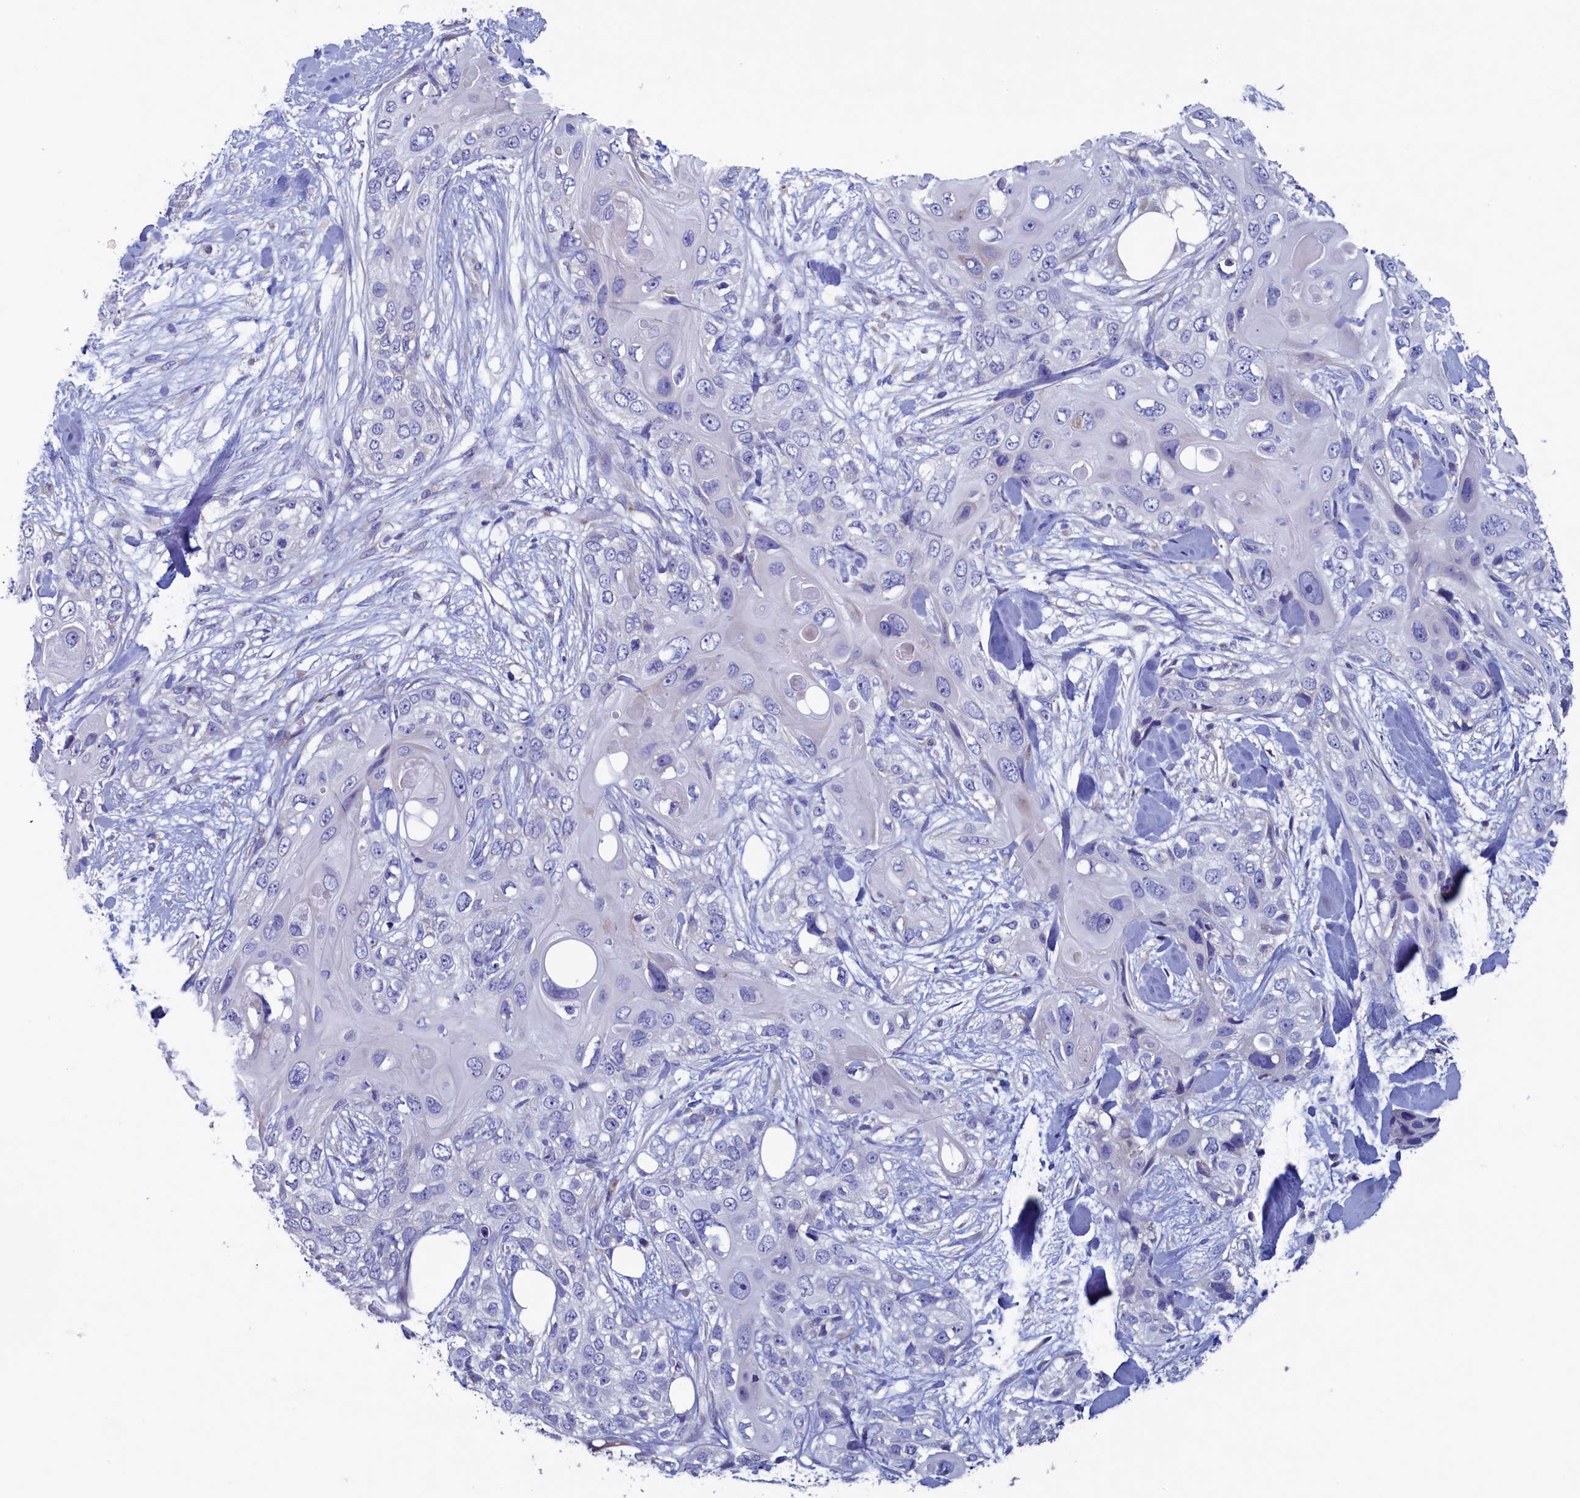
{"staining": {"intensity": "negative", "quantity": "none", "location": "none"}, "tissue": "skin cancer", "cell_type": "Tumor cells", "image_type": "cancer", "snomed": [{"axis": "morphology", "description": "Normal tissue, NOS"}, {"axis": "morphology", "description": "Squamous cell carcinoma, NOS"}, {"axis": "topography", "description": "Skin"}], "caption": "High magnification brightfield microscopy of skin cancer stained with DAB (brown) and counterstained with hematoxylin (blue): tumor cells show no significant positivity.", "gene": "CBLIF", "patient": {"sex": "male", "age": 72}}